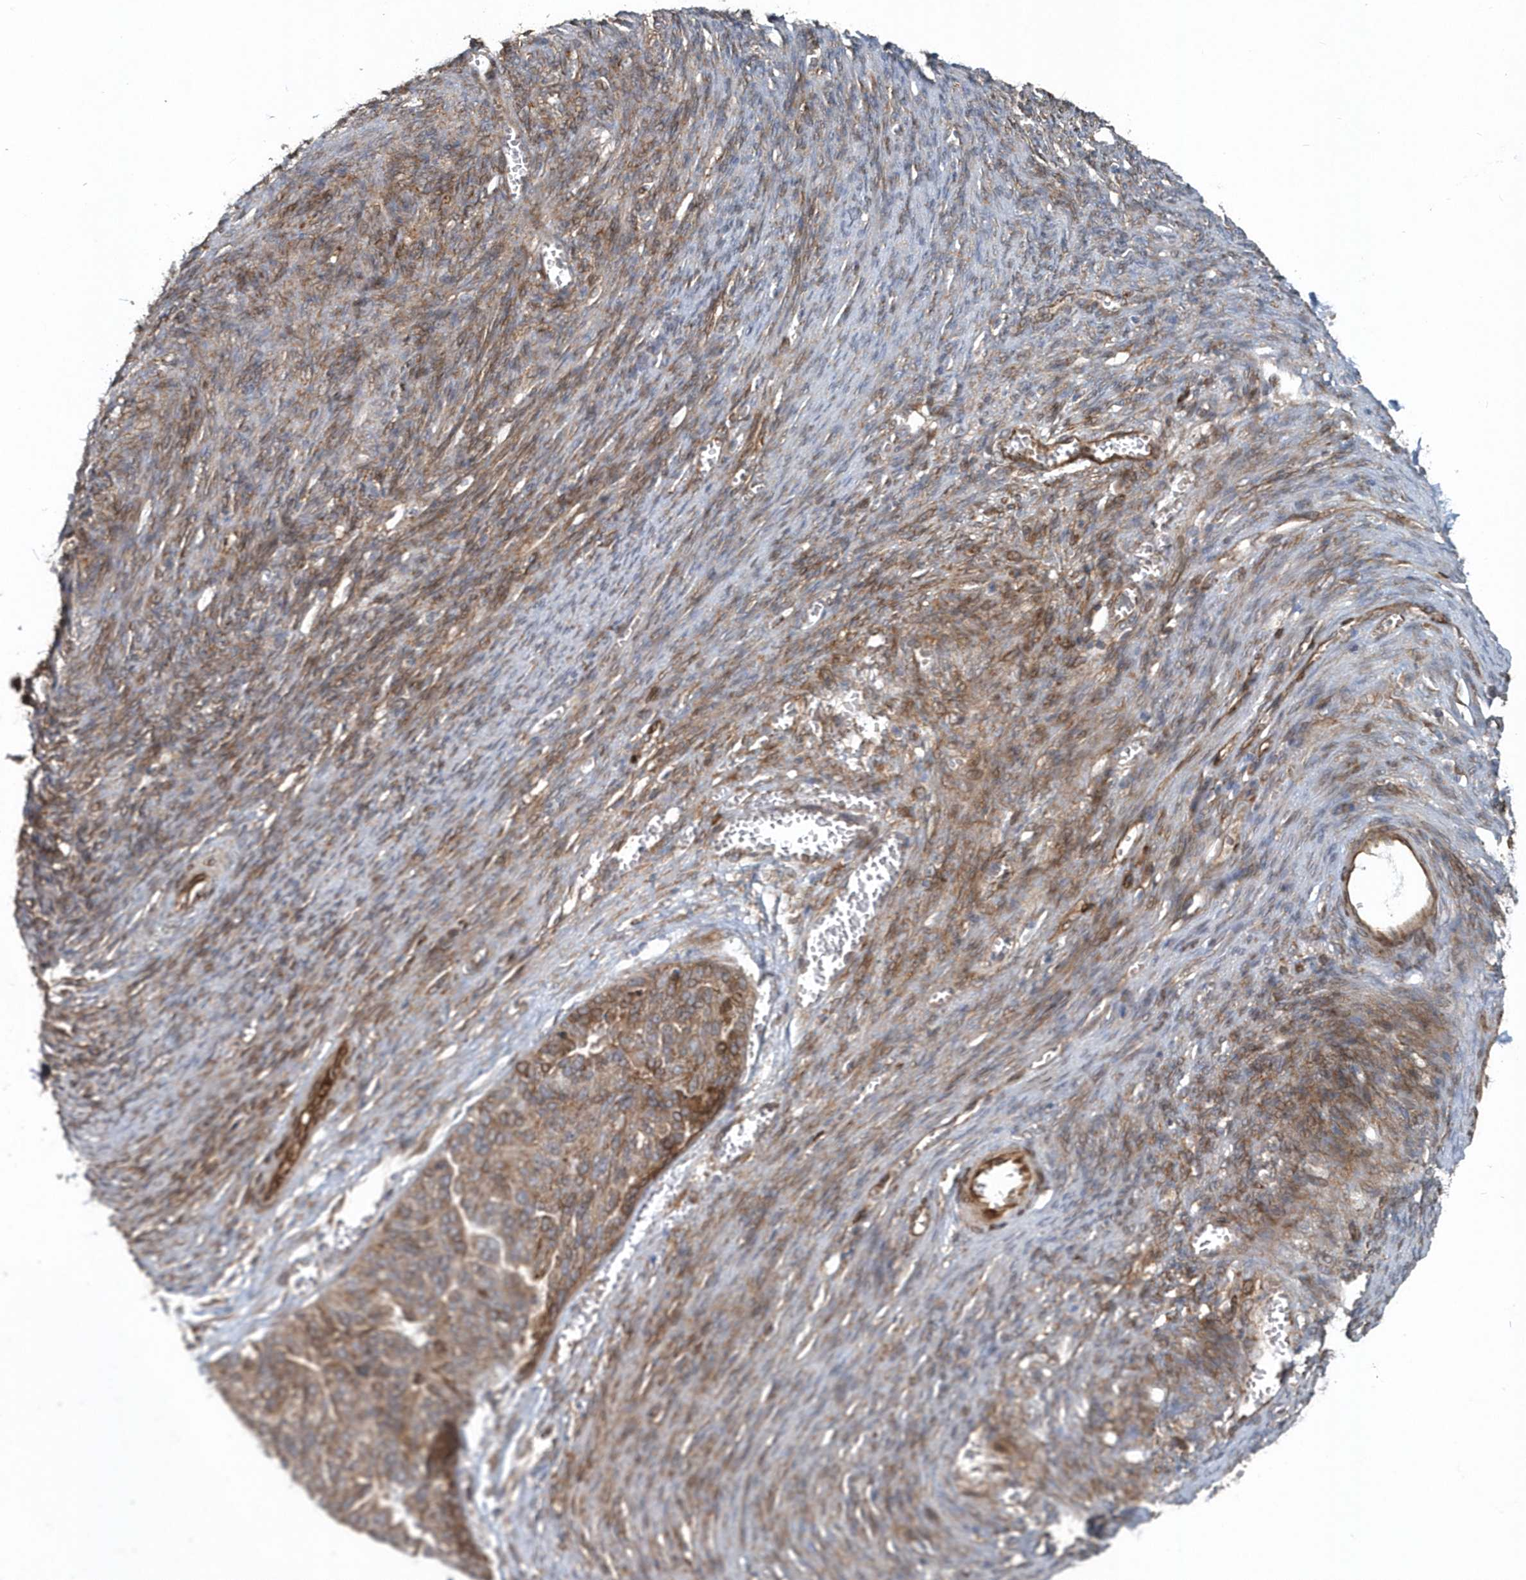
{"staining": {"intensity": "moderate", "quantity": "25%-75%", "location": "cytoplasmic/membranous"}, "tissue": "ovarian cancer", "cell_type": "Tumor cells", "image_type": "cancer", "snomed": [{"axis": "morphology", "description": "Cystadenocarcinoma, serous, NOS"}, {"axis": "topography", "description": "Ovary"}], "caption": "Immunohistochemistry (IHC) photomicrograph of human ovarian serous cystadenocarcinoma stained for a protein (brown), which demonstrates medium levels of moderate cytoplasmic/membranous expression in about 25%-75% of tumor cells.", "gene": "MCC", "patient": {"sex": "female", "age": 44}}